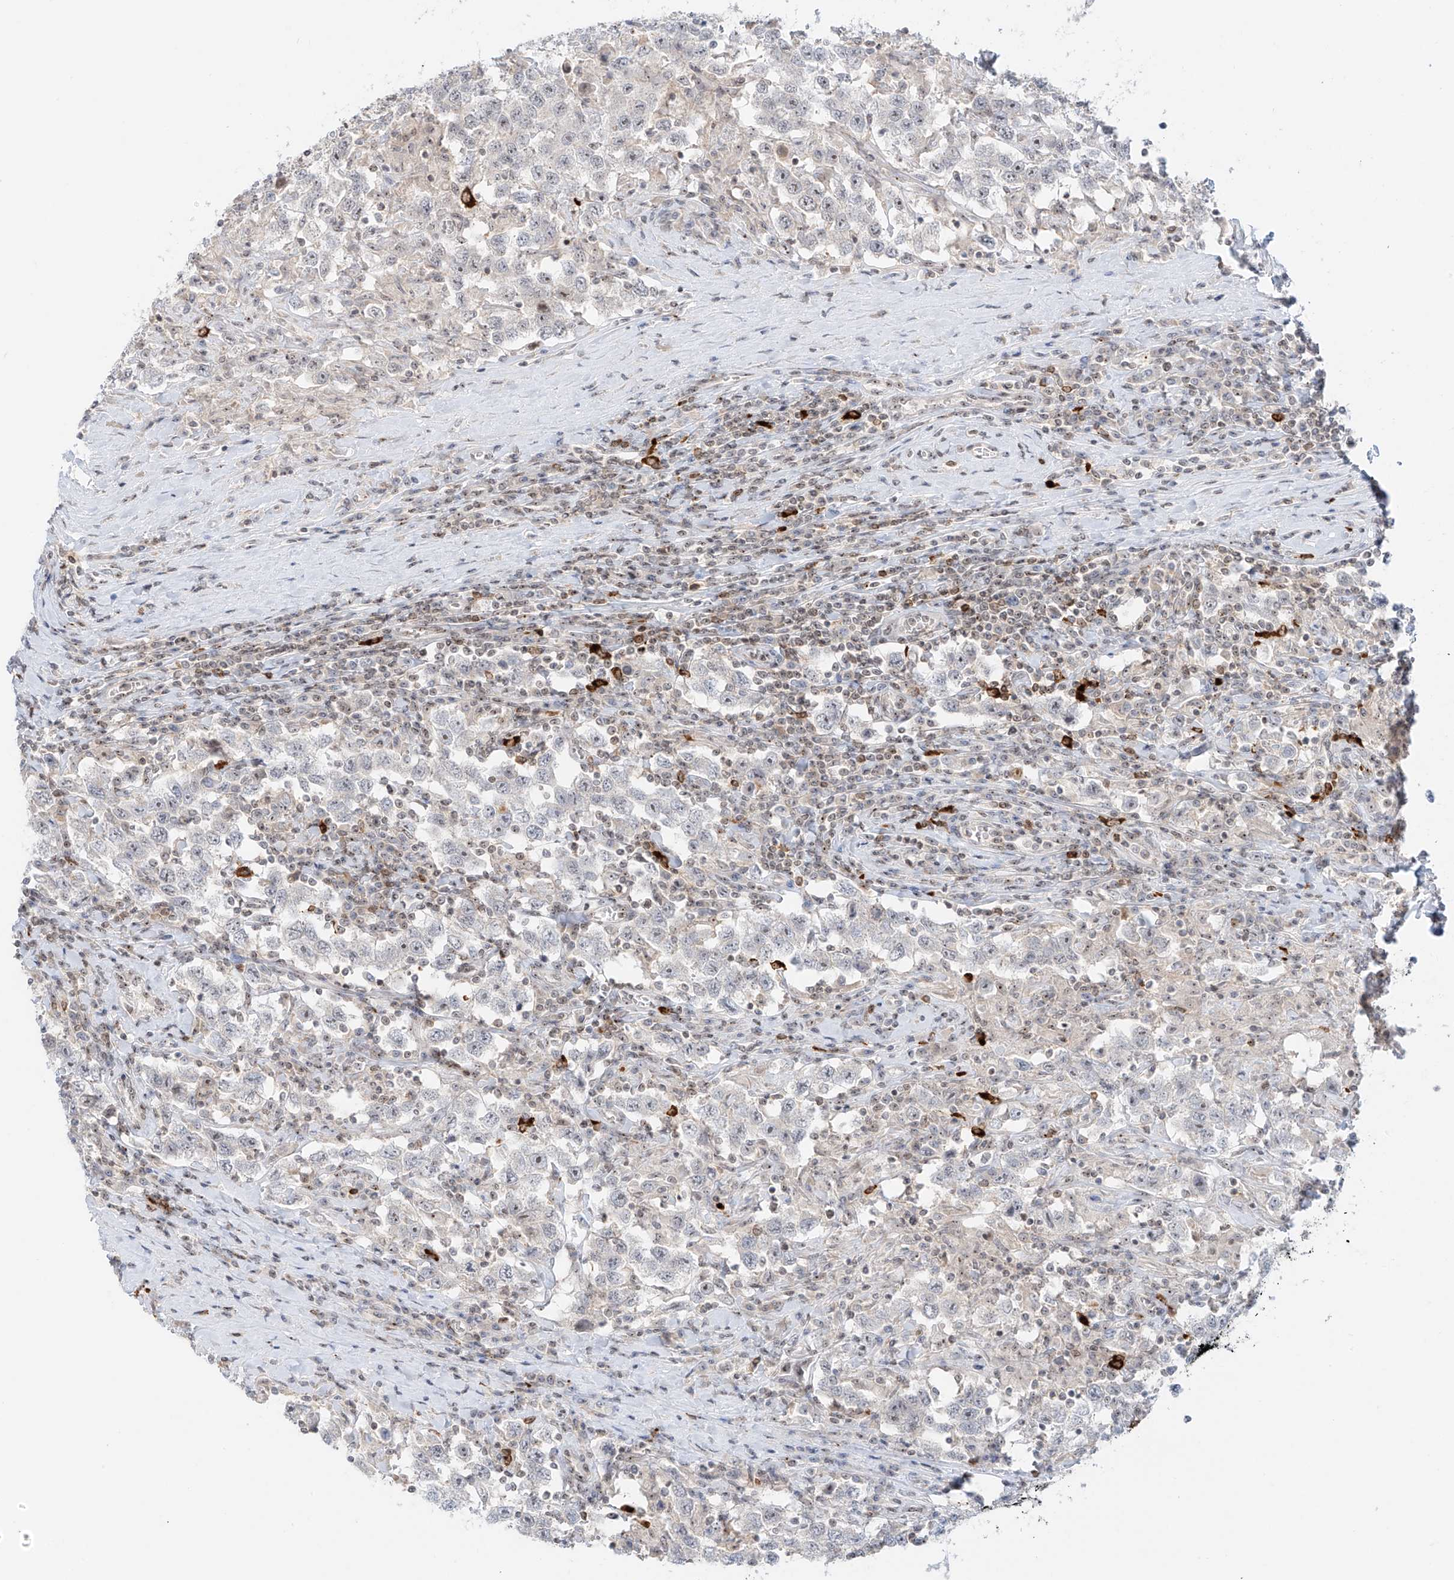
{"staining": {"intensity": "negative", "quantity": "none", "location": "none"}, "tissue": "testis cancer", "cell_type": "Tumor cells", "image_type": "cancer", "snomed": [{"axis": "morphology", "description": "Seminoma, NOS"}, {"axis": "topography", "description": "Testis"}], "caption": "Immunohistochemistry (IHC) photomicrograph of human testis seminoma stained for a protein (brown), which reveals no expression in tumor cells.", "gene": "ZNF512", "patient": {"sex": "male", "age": 41}}